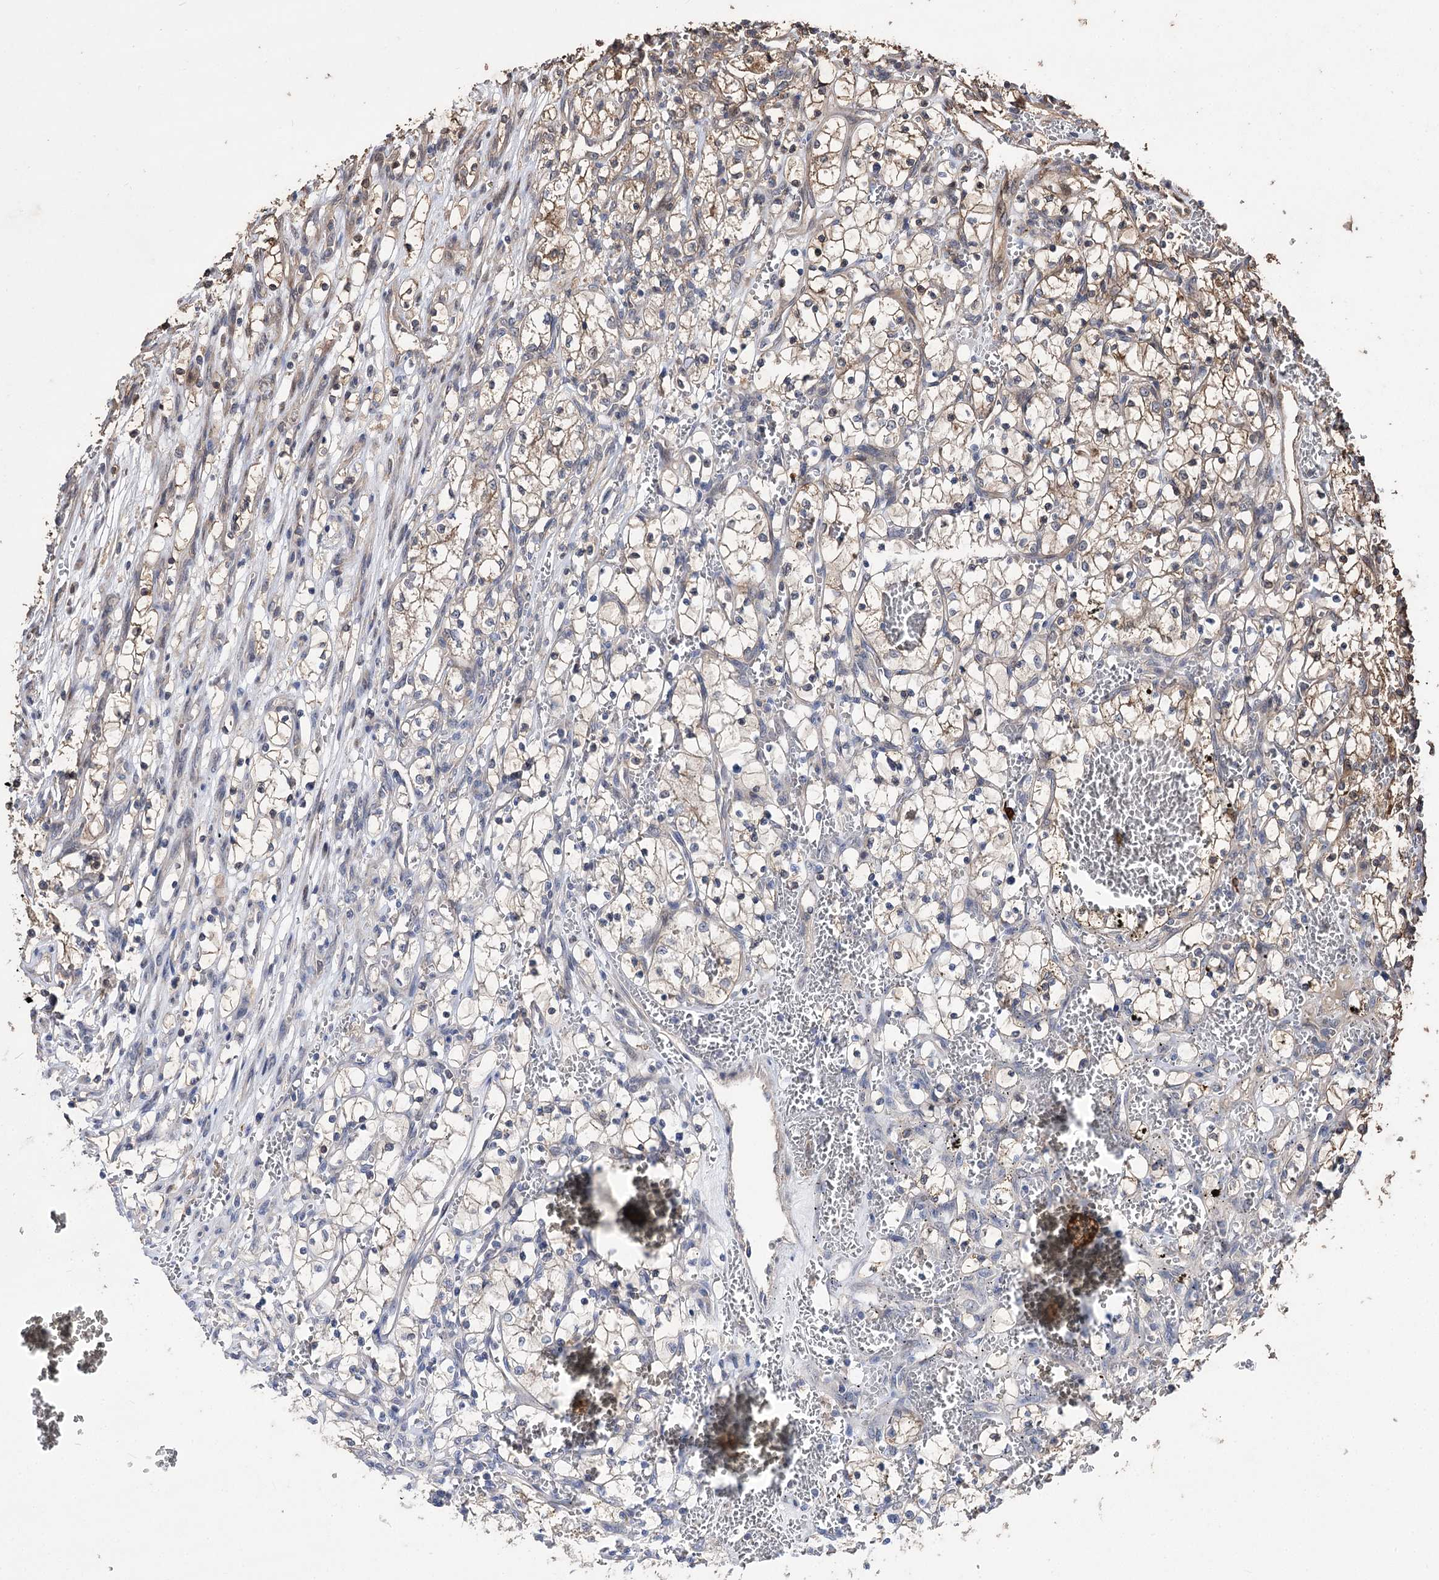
{"staining": {"intensity": "weak", "quantity": "<25%", "location": "cytoplasmic/membranous"}, "tissue": "renal cancer", "cell_type": "Tumor cells", "image_type": "cancer", "snomed": [{"axis": "morphology", "description": "Adenocarcinoma, NOS"}, {"axis": "topography", "description": "Kidney"}], "caption": "This is an immunohistochemistry micrograph of renal adenocarcinoma. There is no expression in tumor cells.", "gene": "RASSF3", "patient": {"sex": "female", "age": 69}}